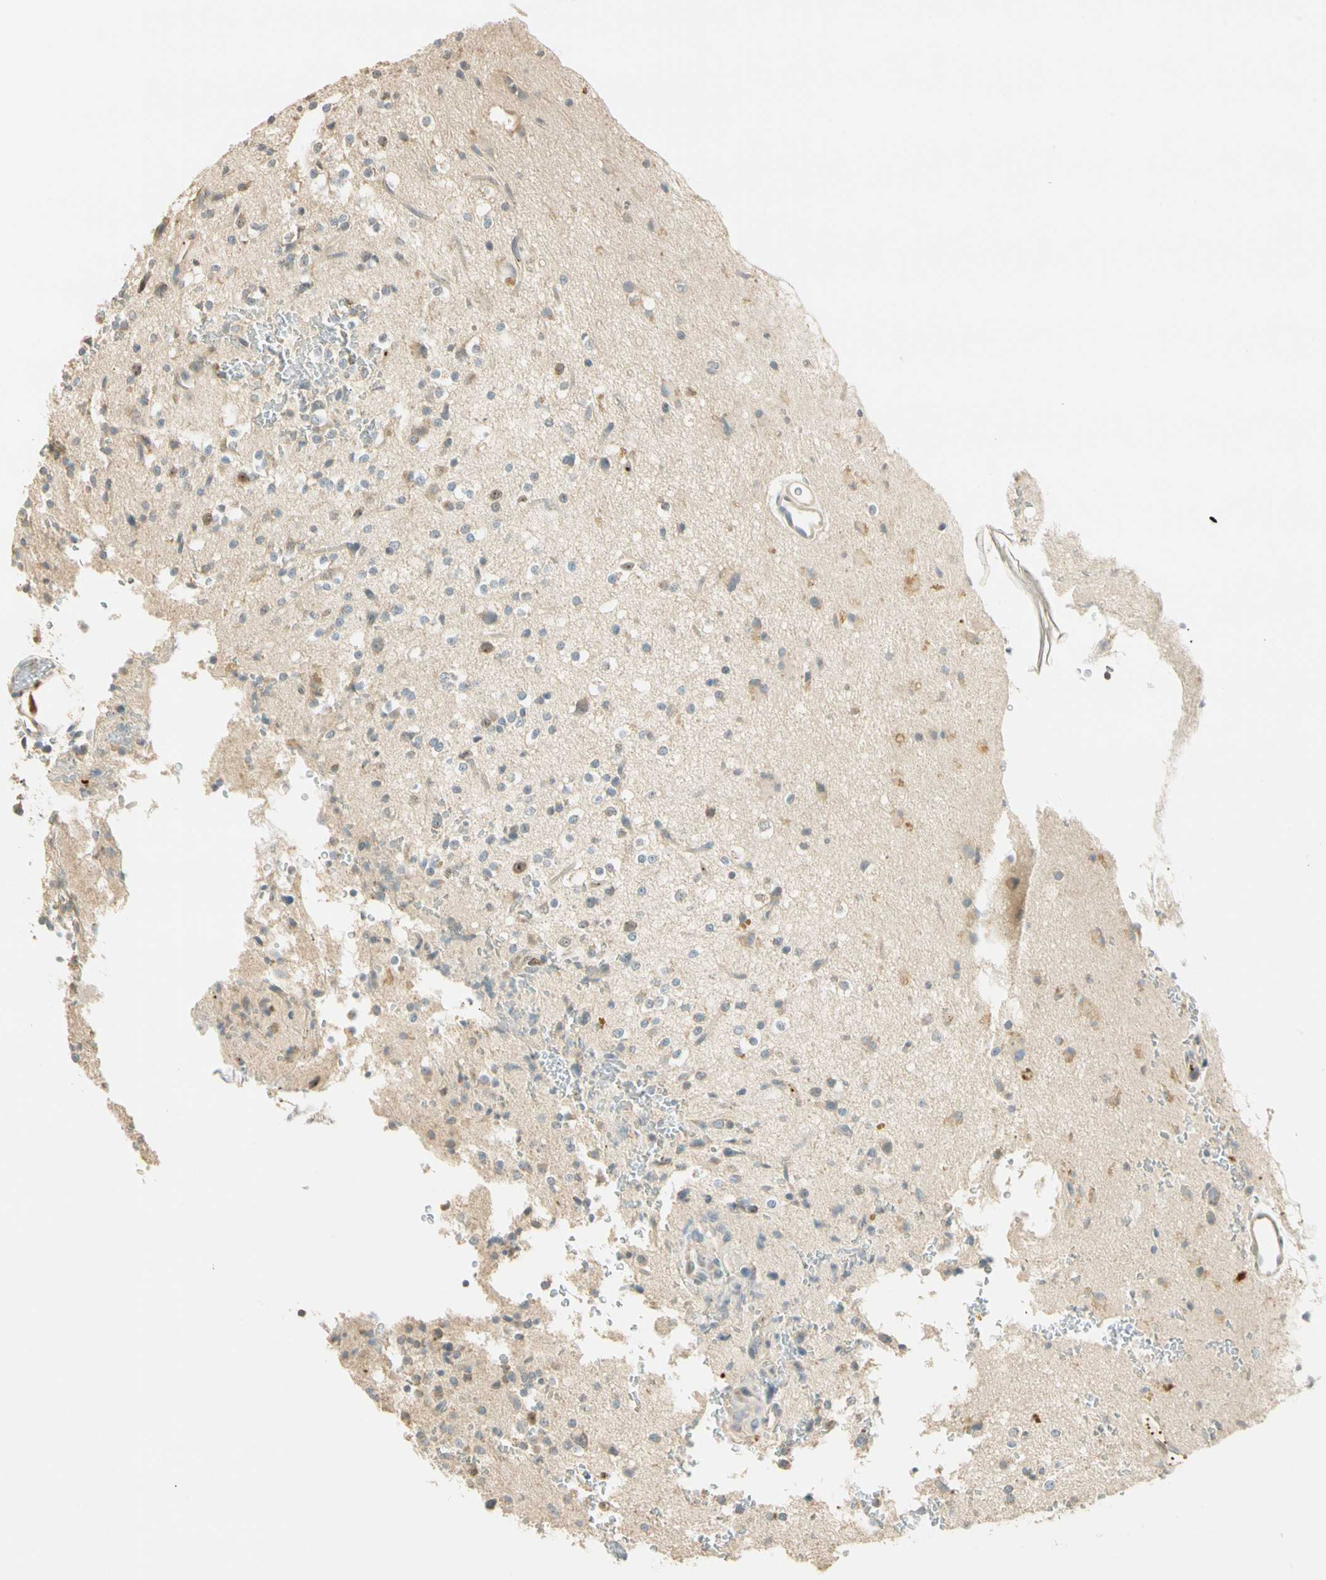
{"staining": {"intensity": "moderate", "quantity": "<25%", "location": "cytoplasmic/membranous"}, "tissue": "glioma", "cell_type": "Tumor cells", "image_type": "cancer", "snomed": [{"axis": "morphology", "description": "Glioma, malignant, High grade"}, {"axis": "topography", "description": "Brain"}], "caption": "Immunohistochemical staining of human glioma demonstrates moderate cytoplasmic/membranous protein staining in about <25% of tumor cells. The protein is shown in brown color, while the nuclei are stained blue.", "gene": "RAD18", "patient": {"sex": "male", "age": 47}}